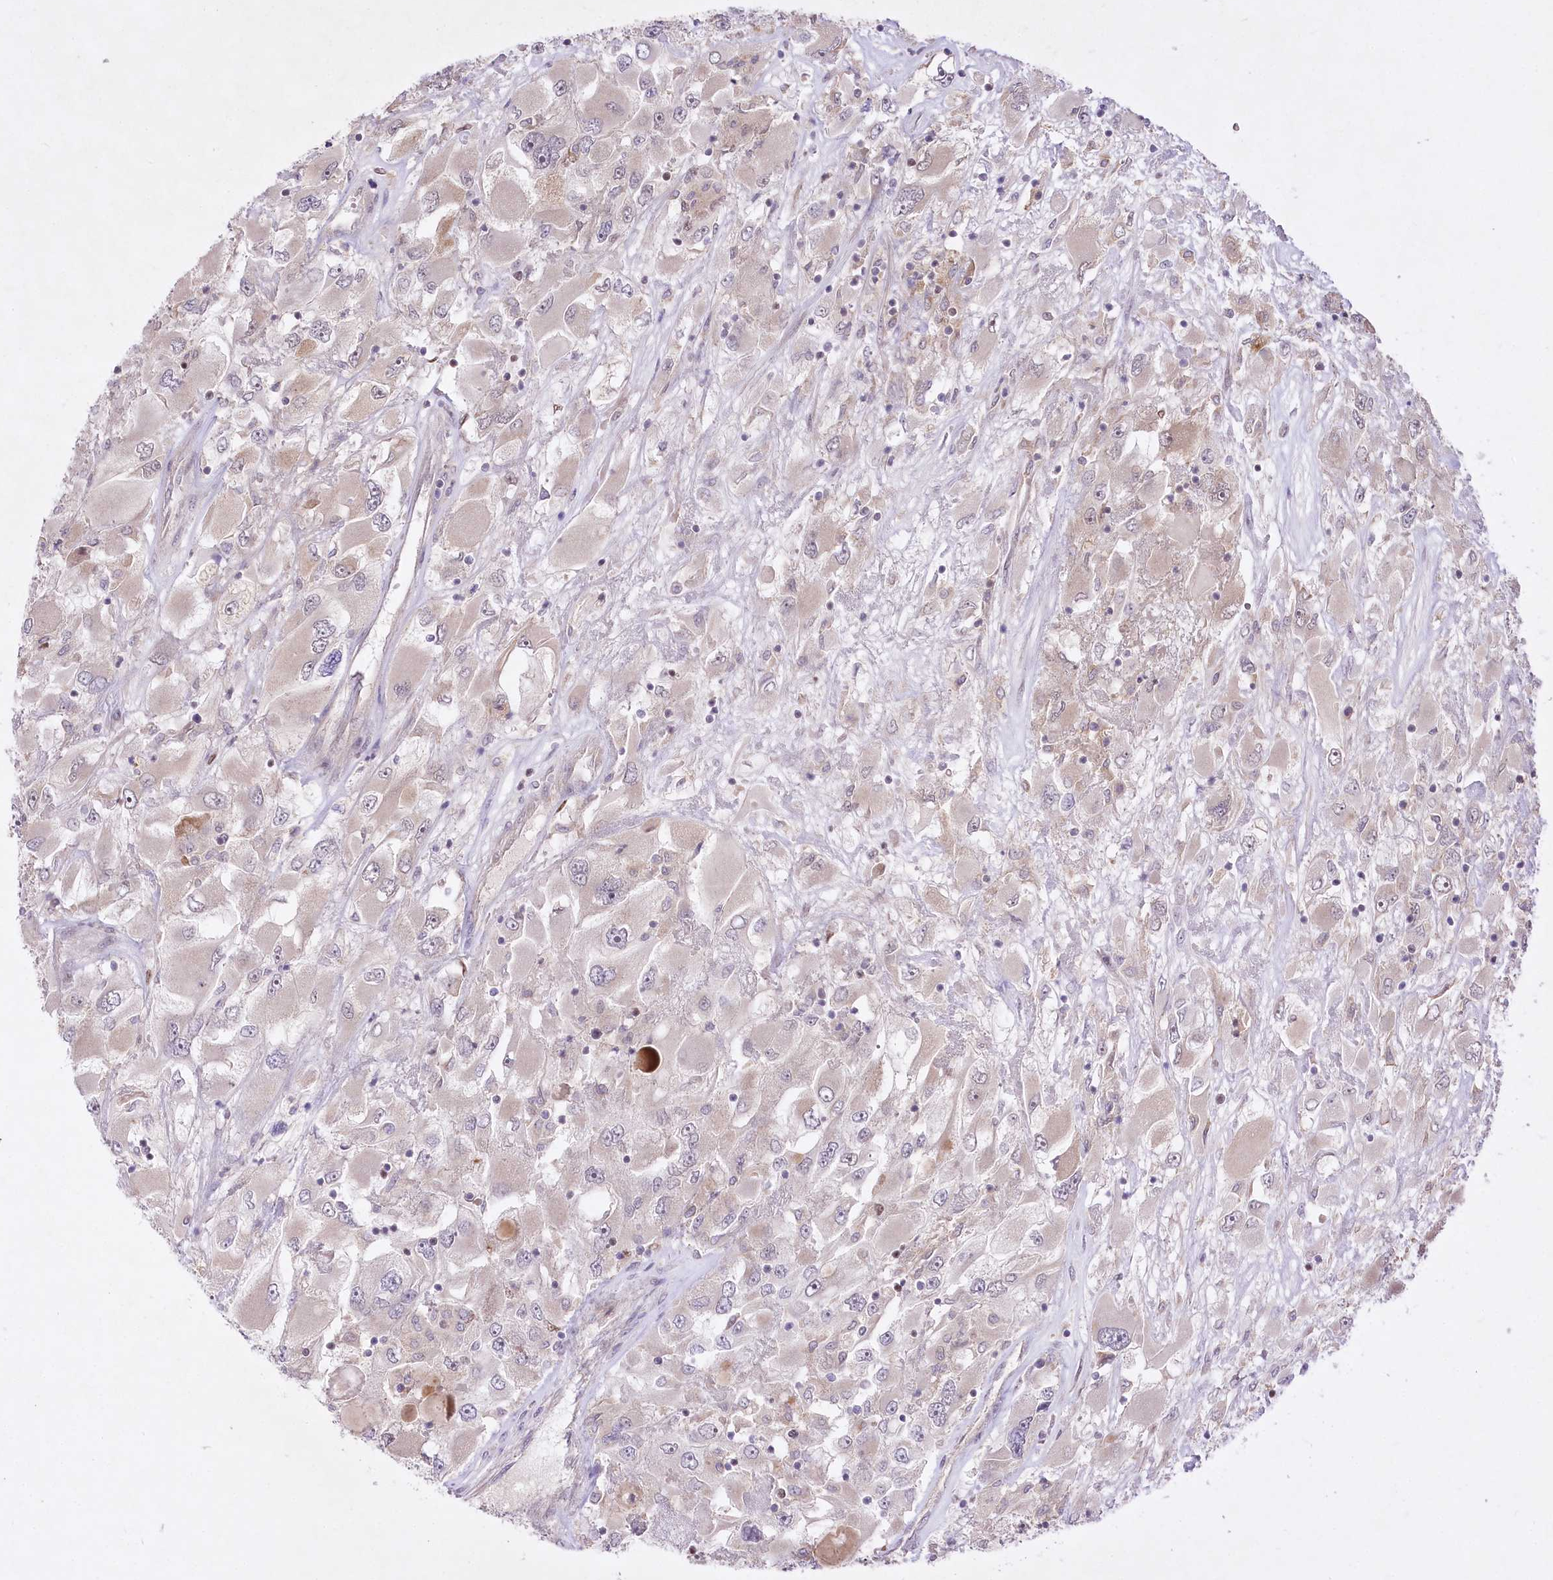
{"staining": {"intensity": "negative", "quantity": "none", "location": "none"}, "tissue": "renal cancer", "cell_type": "Tumor cells", "image_type": "cancer", "snomed": [{"axis": "morphology", "description": "Adenocarcinoma, NOS"}, {"axis": "topography", "description": "Kidney"}], "caption": "Immunohistochemical staining of renal cancer demonstrates no significant staining in tumor cells. (Immunohistochemistry (ihc), brightfield microscopy, high magnification).", "gene": "HELT", "patient": {"sex": "female", "age": 52}}